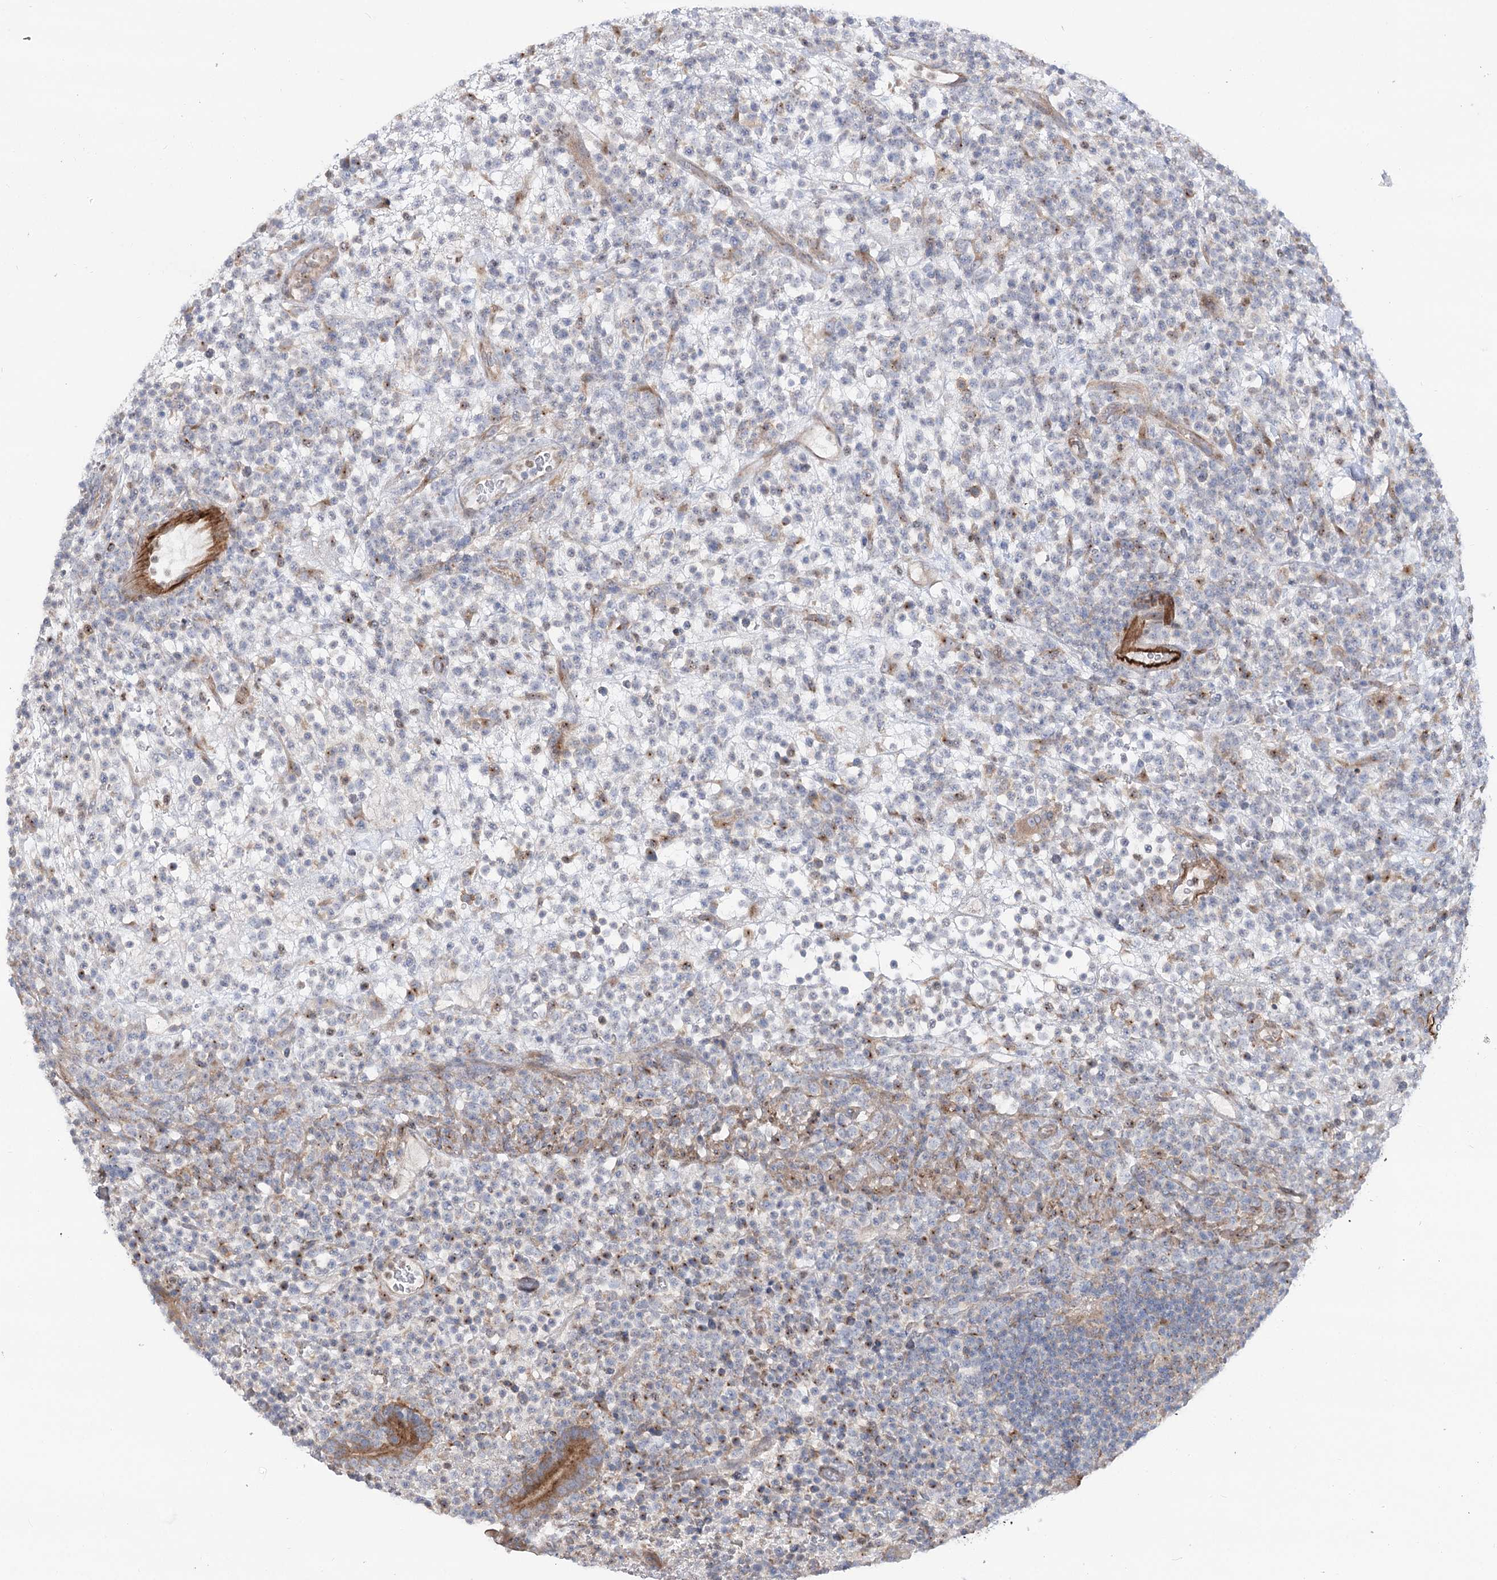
{"staining": {"intensity": "negative", "quantity": "none", "location": "none"}, "tissue": "lymphoma", "cell_type": "Tumor cells", "image_type": "cancer", "snomed": [{"axis": "morphology", "description": "Malignant lymphoma, non-Hodgkin's type, High grade"}, {"axis": "topography", "description": "Colon"}], "caption": "A high-resolution image shows immunohistochemistry staining of lymphoma, which shows no significant staining in tumor cells.", "gene": "SCN11A", "patient": {"sex": "female", "age": 53}}